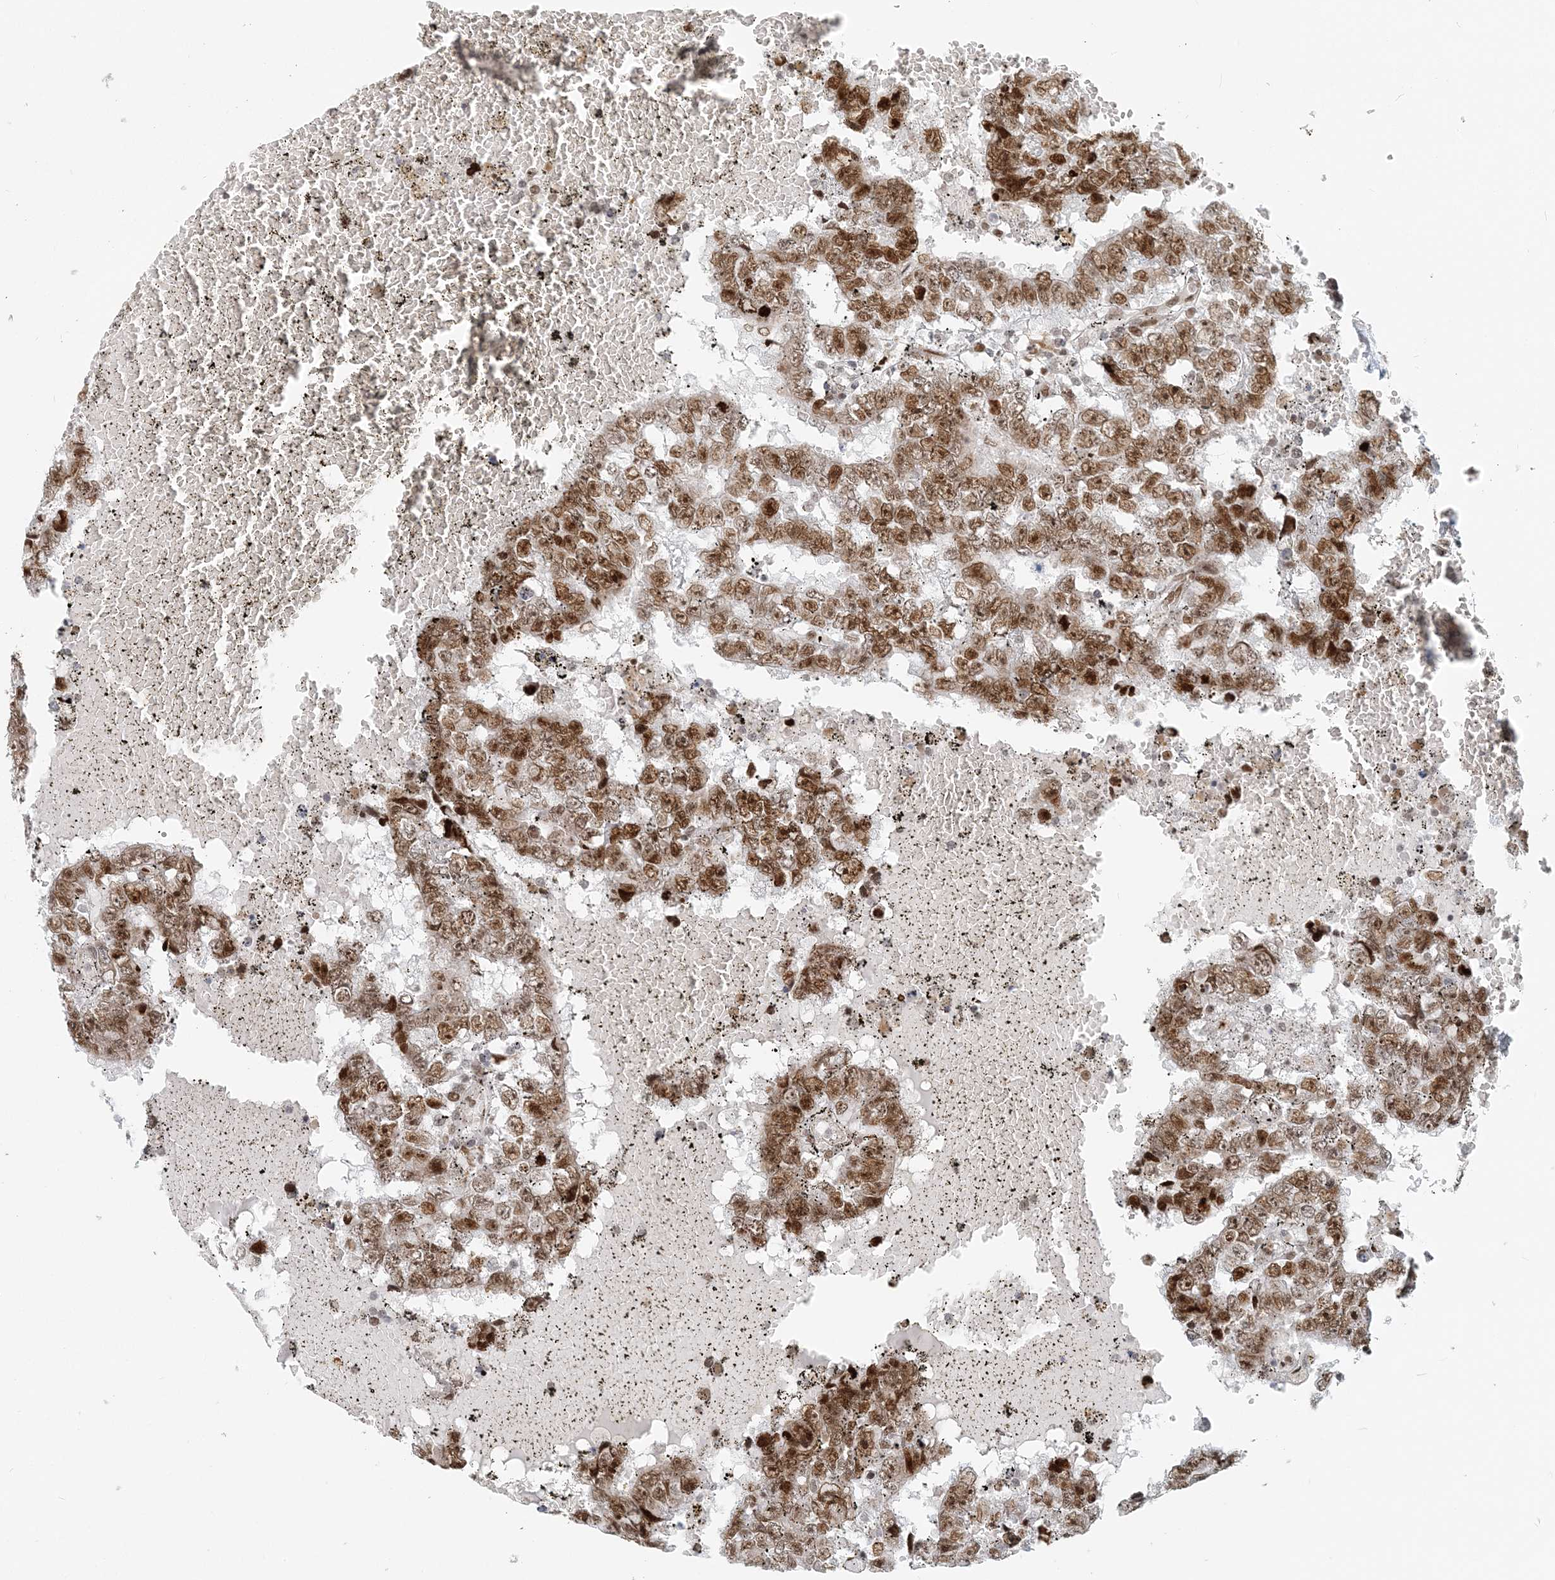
{"staining": {"intensity": "moderate", "quantity": ">75%", "location": "nuclear"}, "tissue": "testis cancer", "cell_type": "Tumor cells", "image_type": "cancer", "snomed": [{"axis": "morphology", "description": "Carcinoma, Embryonal, NOS"}, {"axis": "topography", "description": "Testis"}], "caption": "IHC (DAB (3,3'-diaminobenzidine)) staining of human testis embryonal carcinoma displays moderate nuclear protein staining in approximately >75% of tumor cells.", "gene": "BAZ1B", "patient": {"sex": "male", "age": 25}}